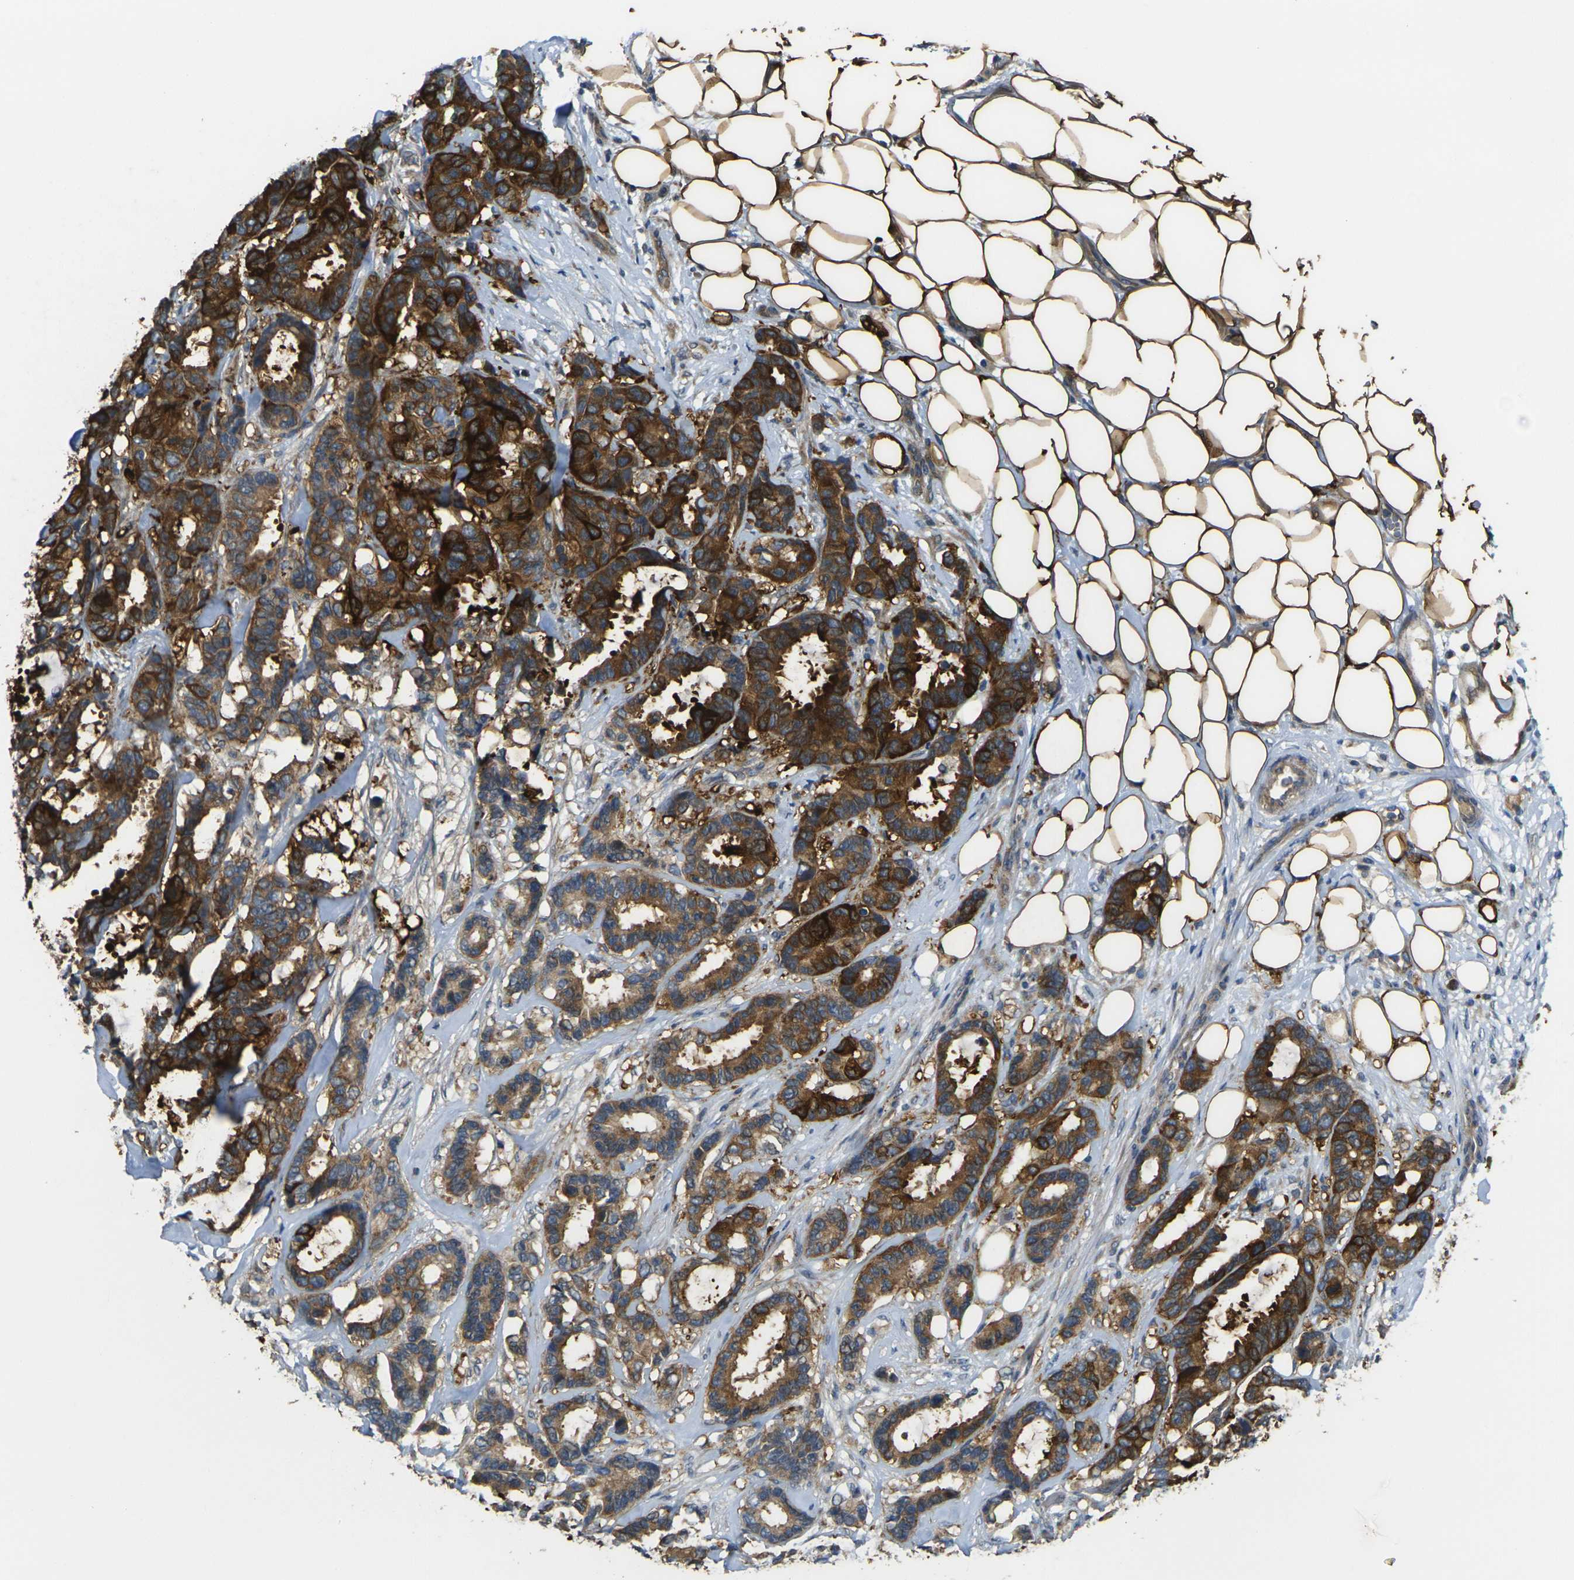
{"staining": {"intensity": "strong", "quantity": ">75%", "location": "cytoplasmic/membranous"}, "tissue": "breast cancer", "cell_type": "Tumor cells", "image_type": "cancer", "snomed": [{"axis": "morphology", "description": "Duct carcinoma"}, {"axis": "topography", "description": "Breast"}], "caption": "Invasive ductal carcinoma (breast) stained with IHC demonstrates strong cytoplasmic/membranous positivity in approximately >75% of tumor cells.", "gene": "GNA12", "patient": {"sex": "female", "age": 87}}